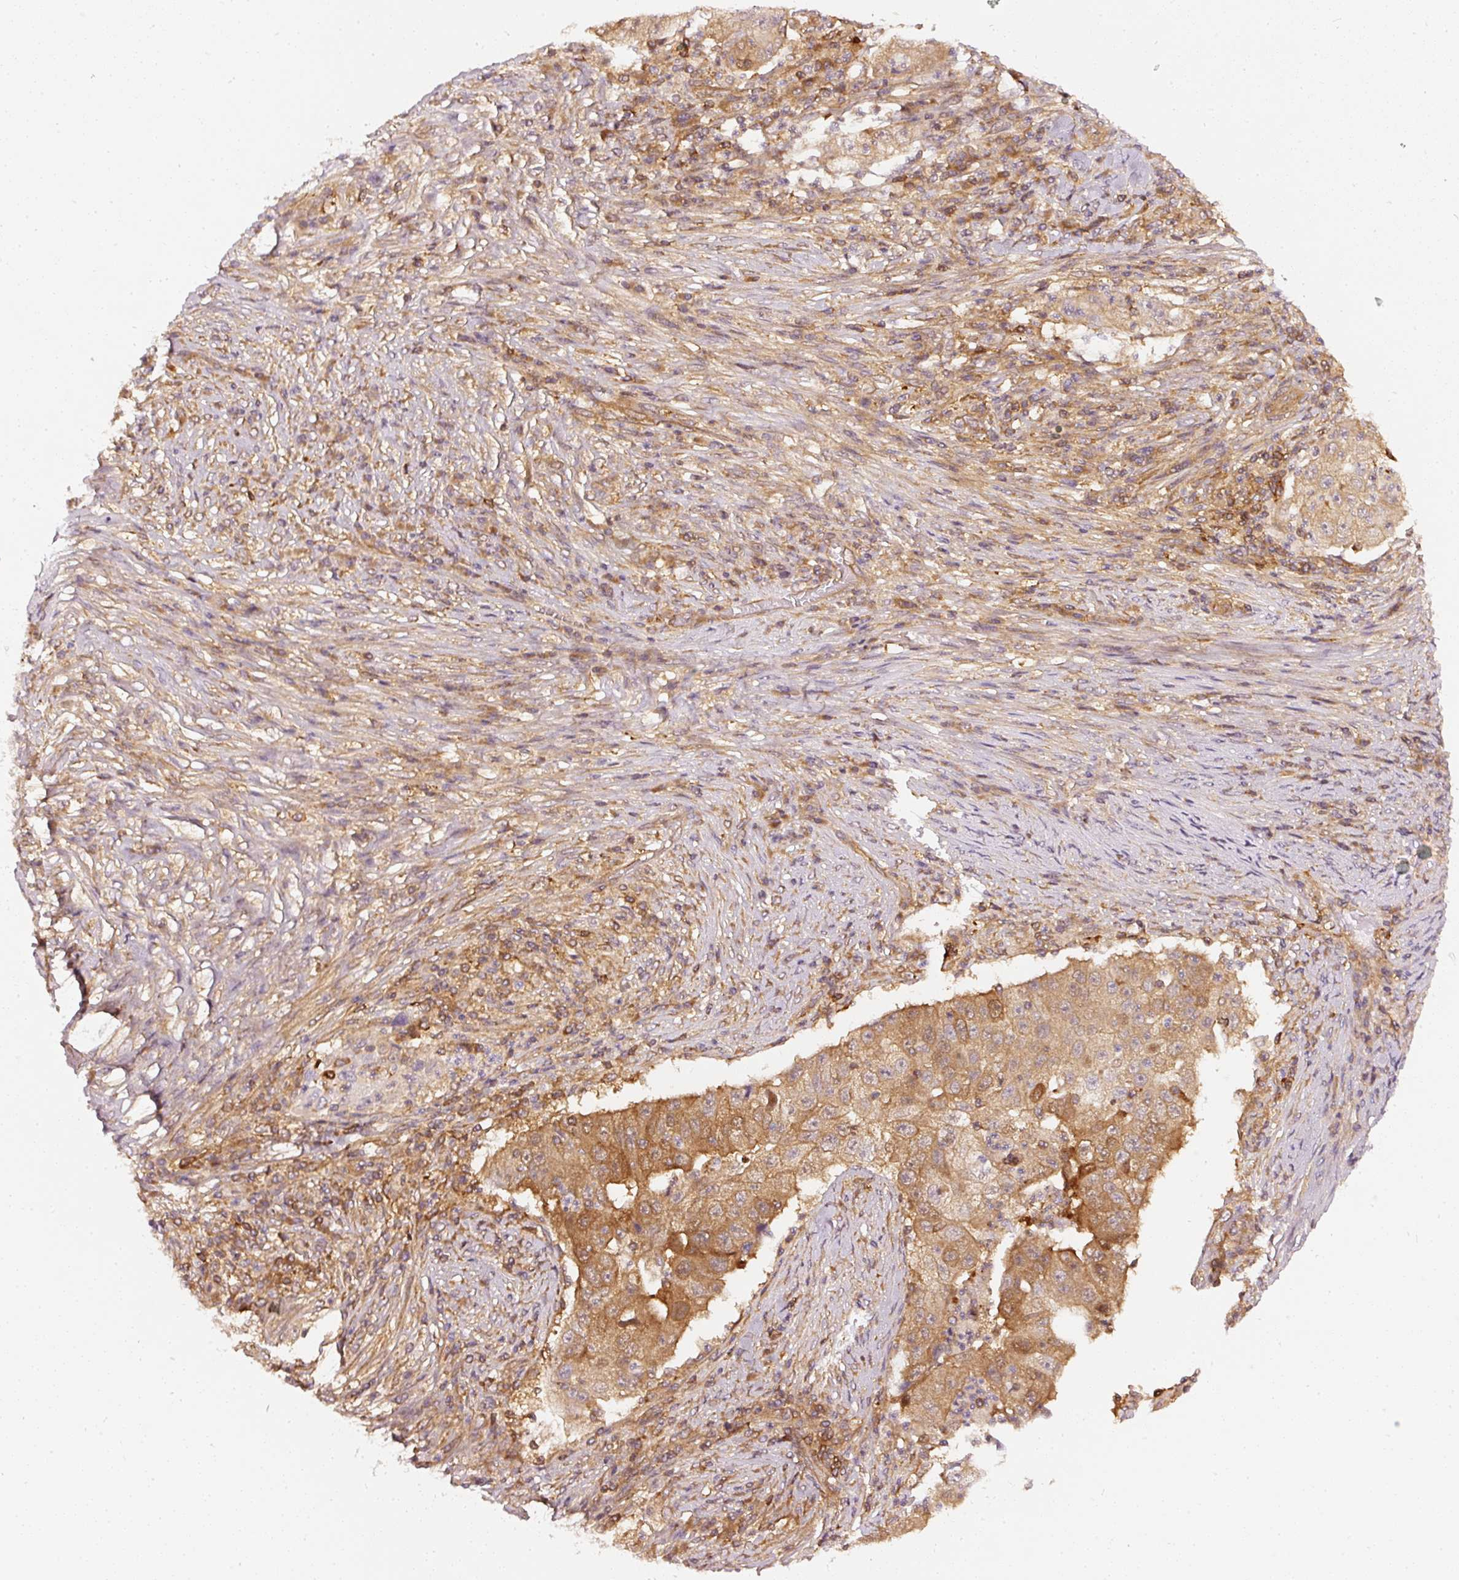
{"staining": {"intensity": "moderate", "quantity": ">75%", "location": "cytoplasmic/membranous"}, "tissue": "lung cancer", "cell_type": "Tumor cells", "image_type": "cancer", "snomed": [{"axis": "morphology", "description": "Squamous cell carcinoma, NOS"}, {"axis": "topography", "description": "Lung"}], "caption": "Brown immunohistochemical staining in lung squamous cell carcinoma exhibits moderate cytoplasmic/membranous positivity in about >75% of tumor cells.", "gene": "ASMTL", "patient": {"sex": "male", "age": 64}}